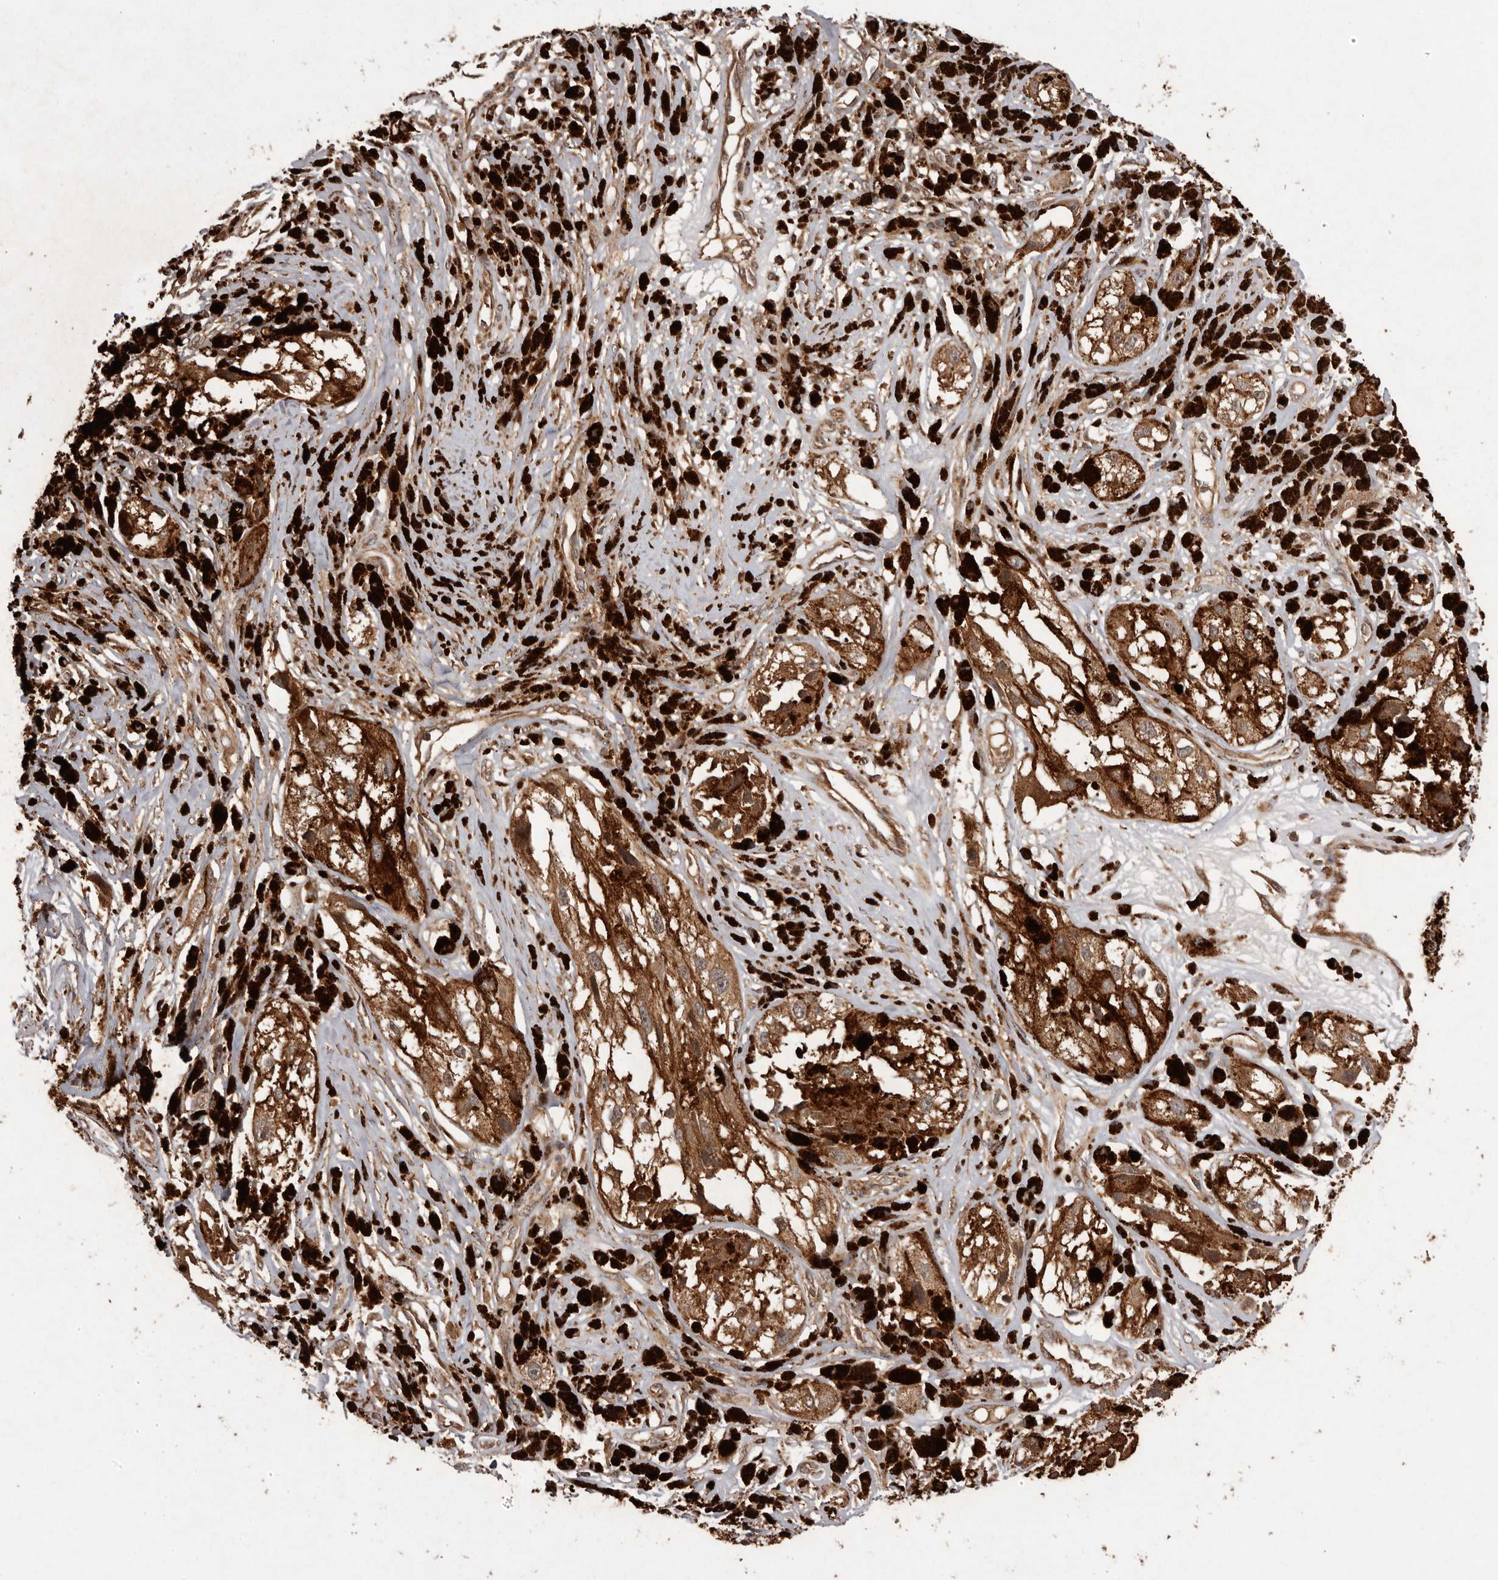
{"staining": {"intensity": "strong", "quantity": ">75%", "location": "cytoplasmic/membranous"}, "tissue": "melanoma", "cell_type": "Tumor cells", "image_type": "cancer", "snomed": [{"axis": "morphology", "description": "Malignant melanoma, NOS"}, {"axis": "topography", "description": "Skin"}], "caption": "Tumor cells display strong cytoplasmic/membranous staining in approximately >75% of cells in malignant melanoma.", "gene": "SLC22A3", "patient": {"sex": "male", "age": 88}}